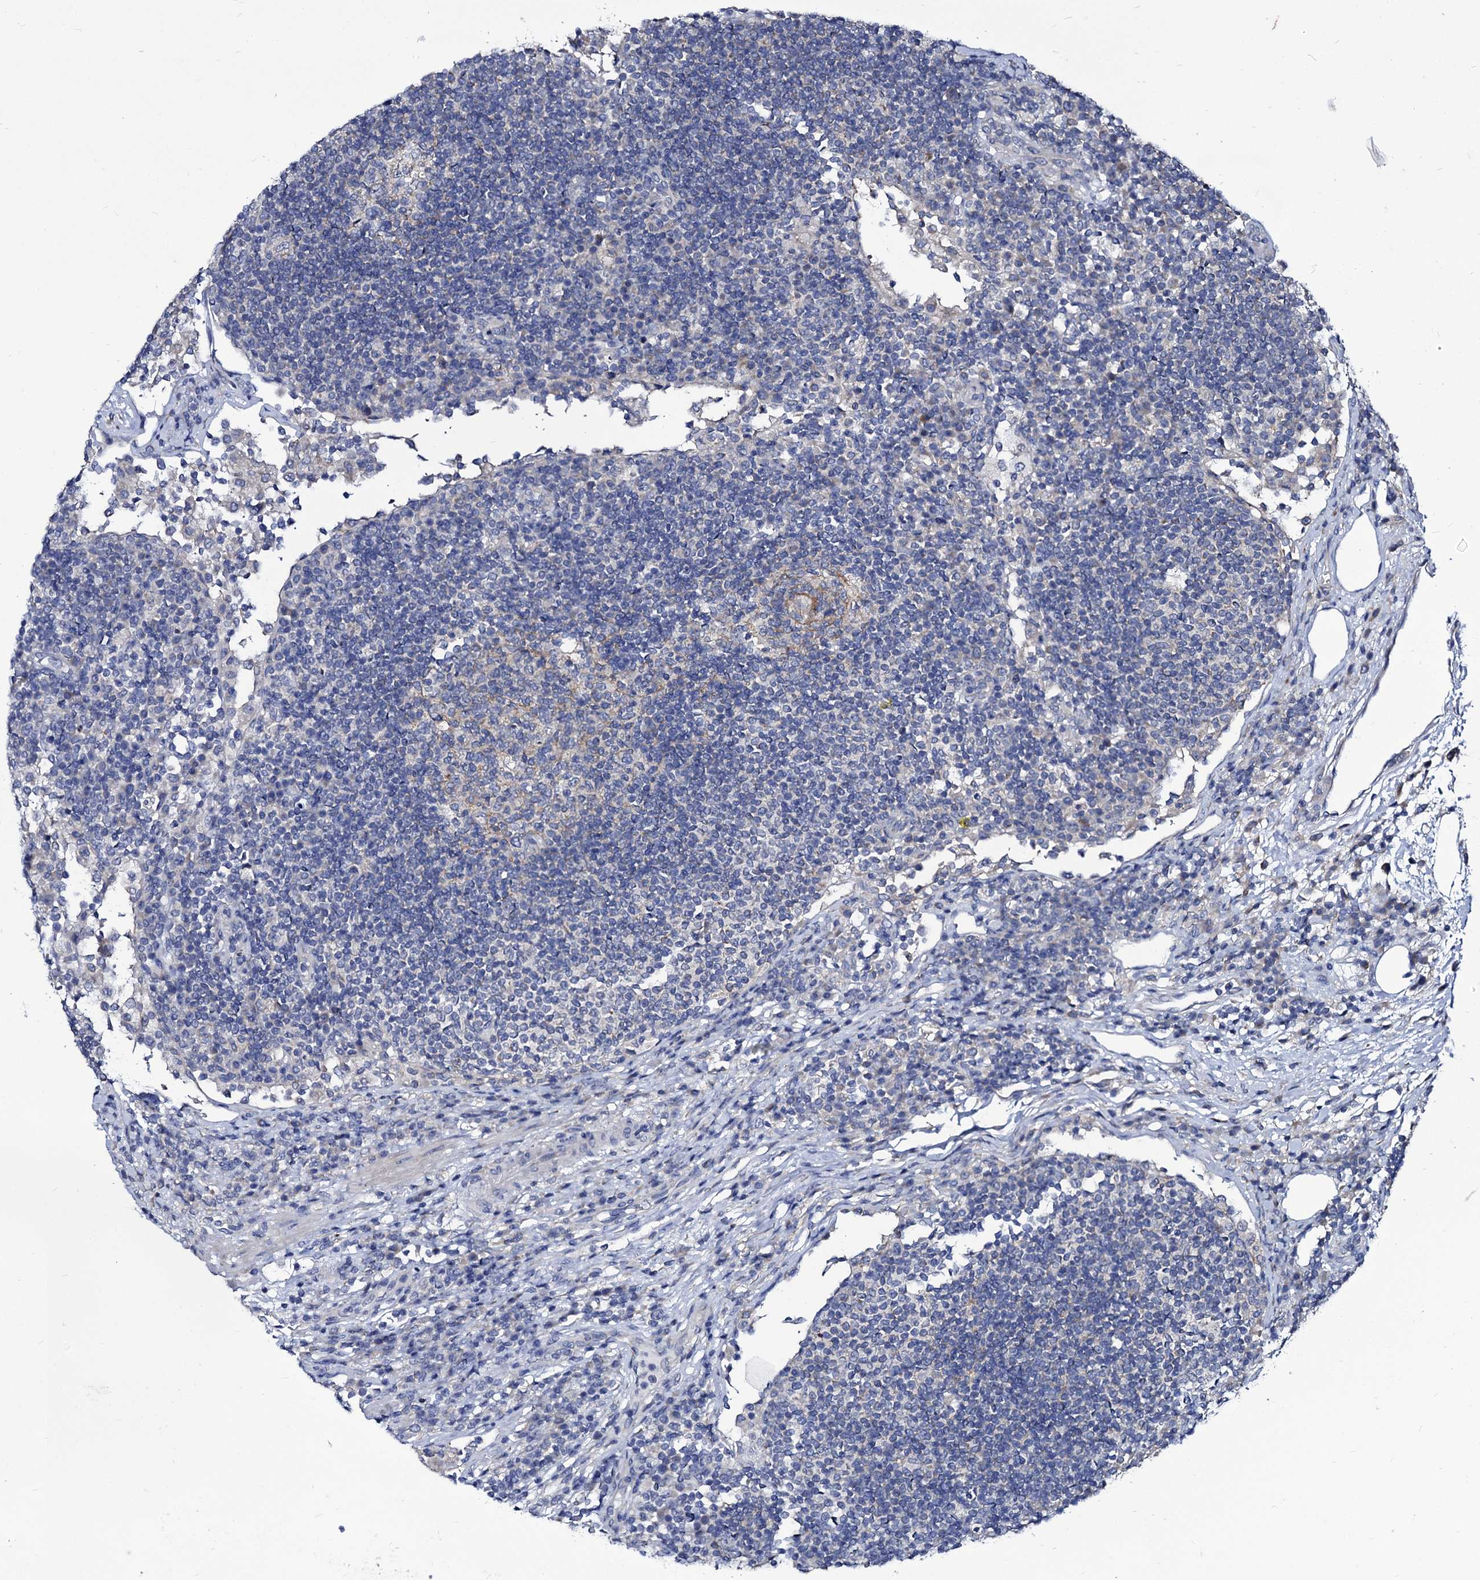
{"staining": {"intensity": "negative", "quantity": "none", "location": "none"}, "tissue": "lymph node", "cell_type": "Germinal center cells", "image_type": "normal", "snomed": [{"axis": "morphology", "description": "Normal tissue, NOS"}, {"axis": "topography", "description": "Lymph node"}], "caption": "Photomicrograph shows no protein expression in germinal center cells of normal lymph node.", "gene": "PANX2", "patient": {"sex": "female", "age": 53}}